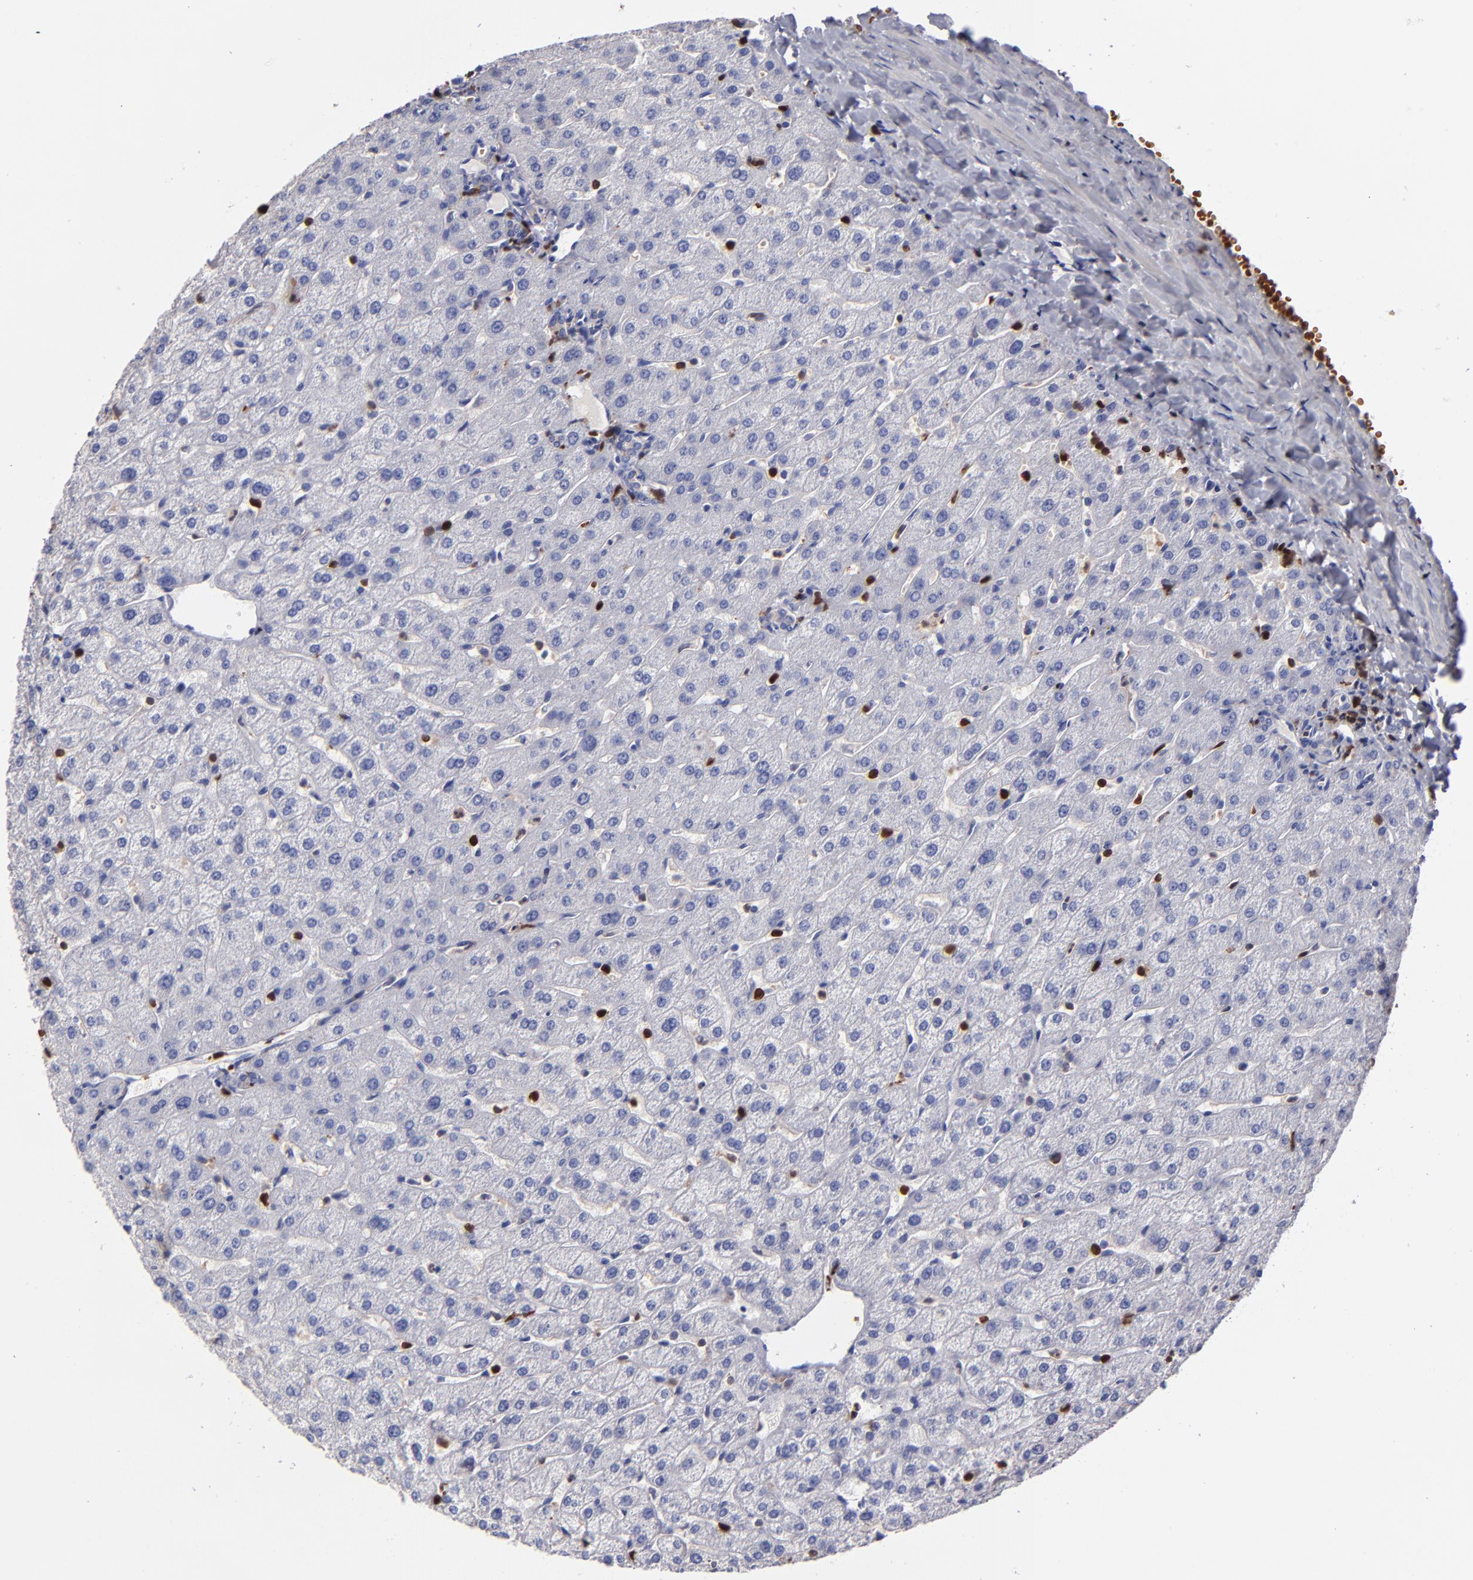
{"staining": {"intensity": "negative", "quantity": "none", "location": "none"}, "tissue": "liver", "cell_type": "Cholangiocytes", "image_type": "normal", "snomed": [{"axis": "morphology", "description": "Normal tissue, NOS"}, {"axis": "morphology", "description": "Fibrosis, NOS"}, {"axis": "topography", "description": "Liver"}], "caption": "High power microscopy photomicrograph of an immunohistochemistry histopathology image of normal liver, revealing no significant staining in cholangiocytes. (DAB (3,3'-diaminobenzidine) IHC, high magnification).", "gene": "S100A4", "patient": {"sex": "female", "age": 29}}